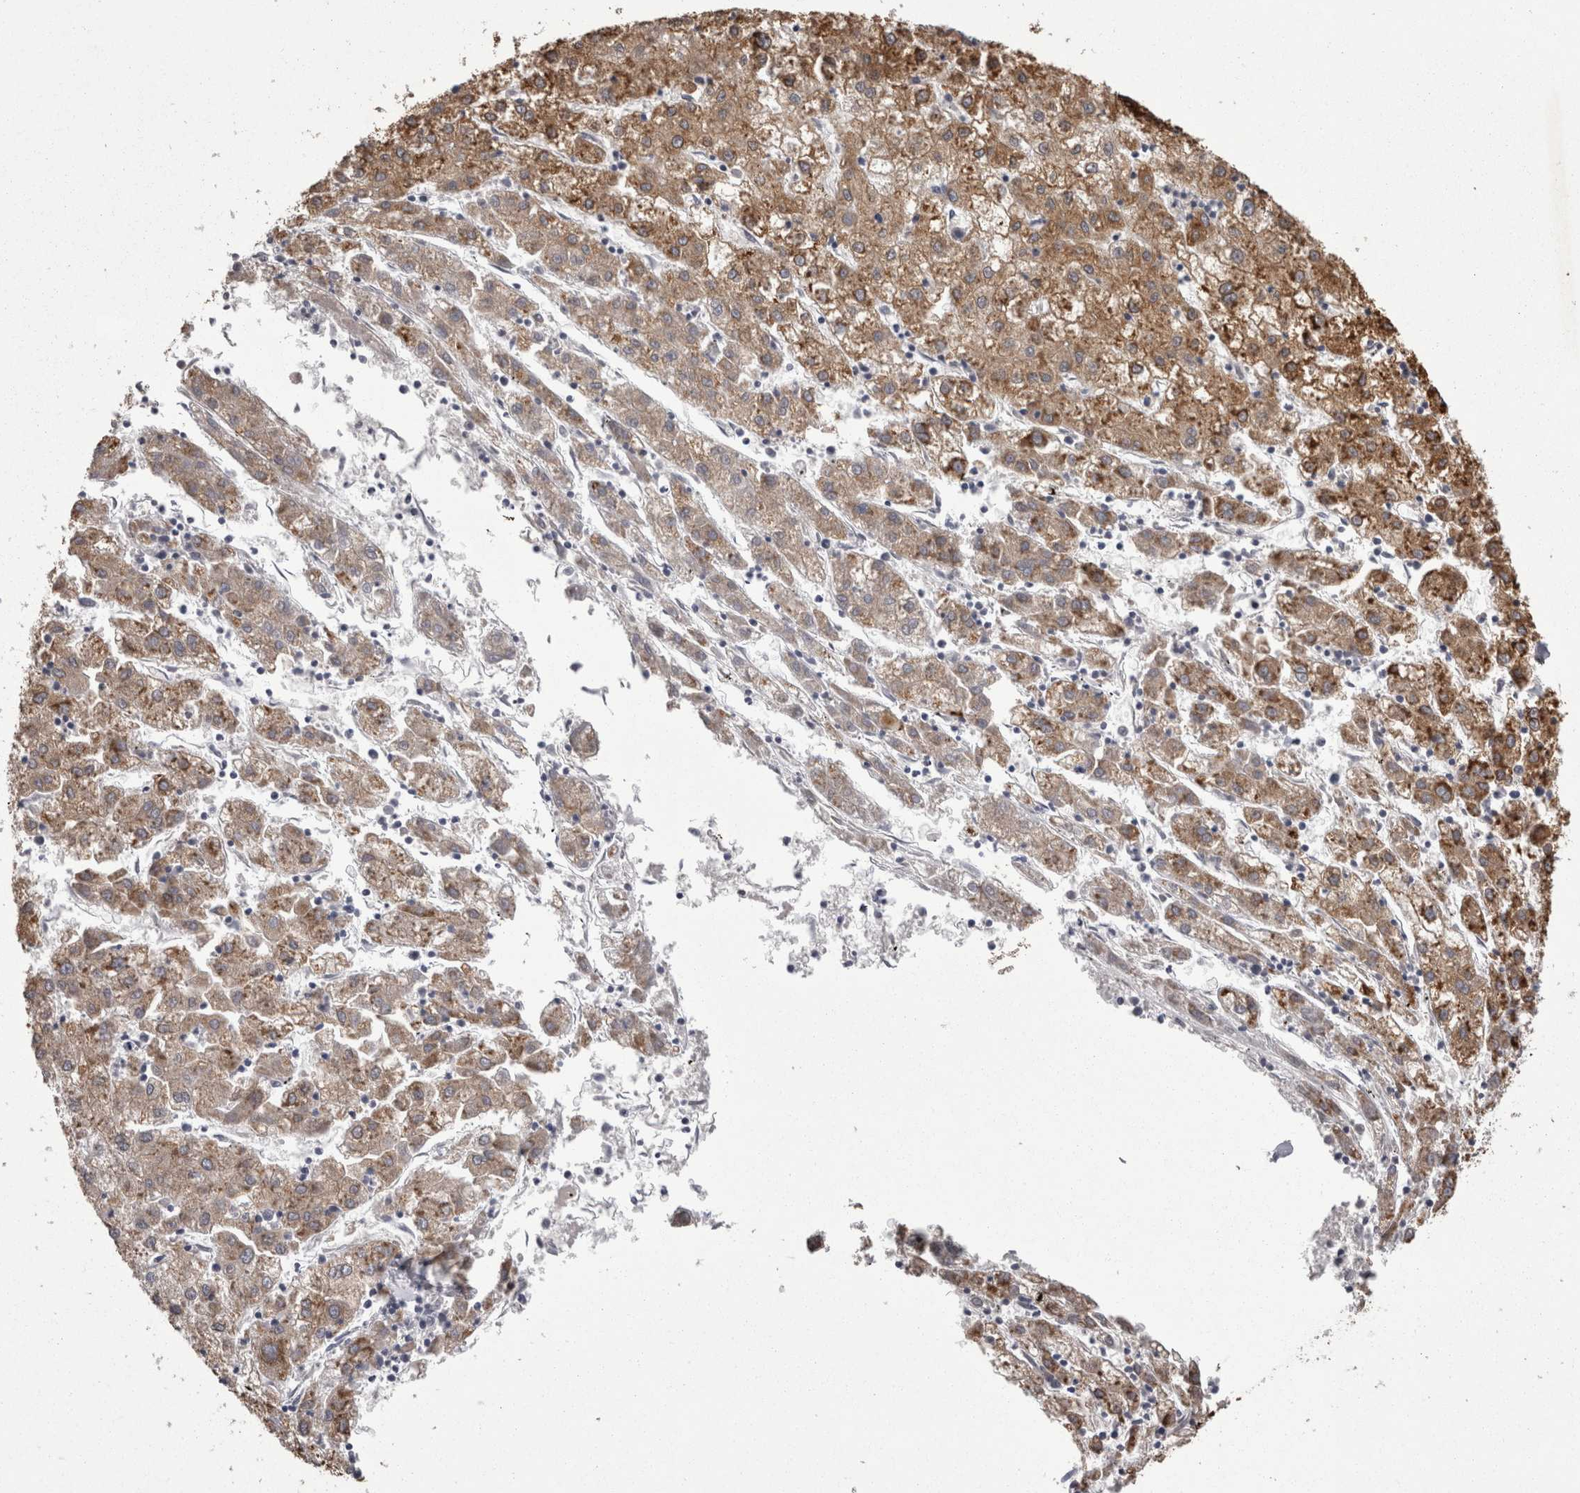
{"staining": {"intensity": "moderate", "quantity": ">75%", "location": "cytoplasmic/membranous"}, "tissue": "liver cancer", "cell_type": "Tumor cells", "image_type": "cancer", "snomed": [{"axis": "morphology", "description": "Carcinoma, Hepatocellular, NOS"}, {"axis": "topography", "description": "Liver"}], "caption": "IHC histopathology image of neoplastic tissue: liver hepatocellular carcinoma stained using immunohistochemistry exhibits medium levels of moderate protein expression localized specifically in the cytoplasmic/membranous of tumor cells, appearing as a cytoplasmic/membranous brown color.", "gene": "PON3", "patient": {"sex": "male", "age": 72}}